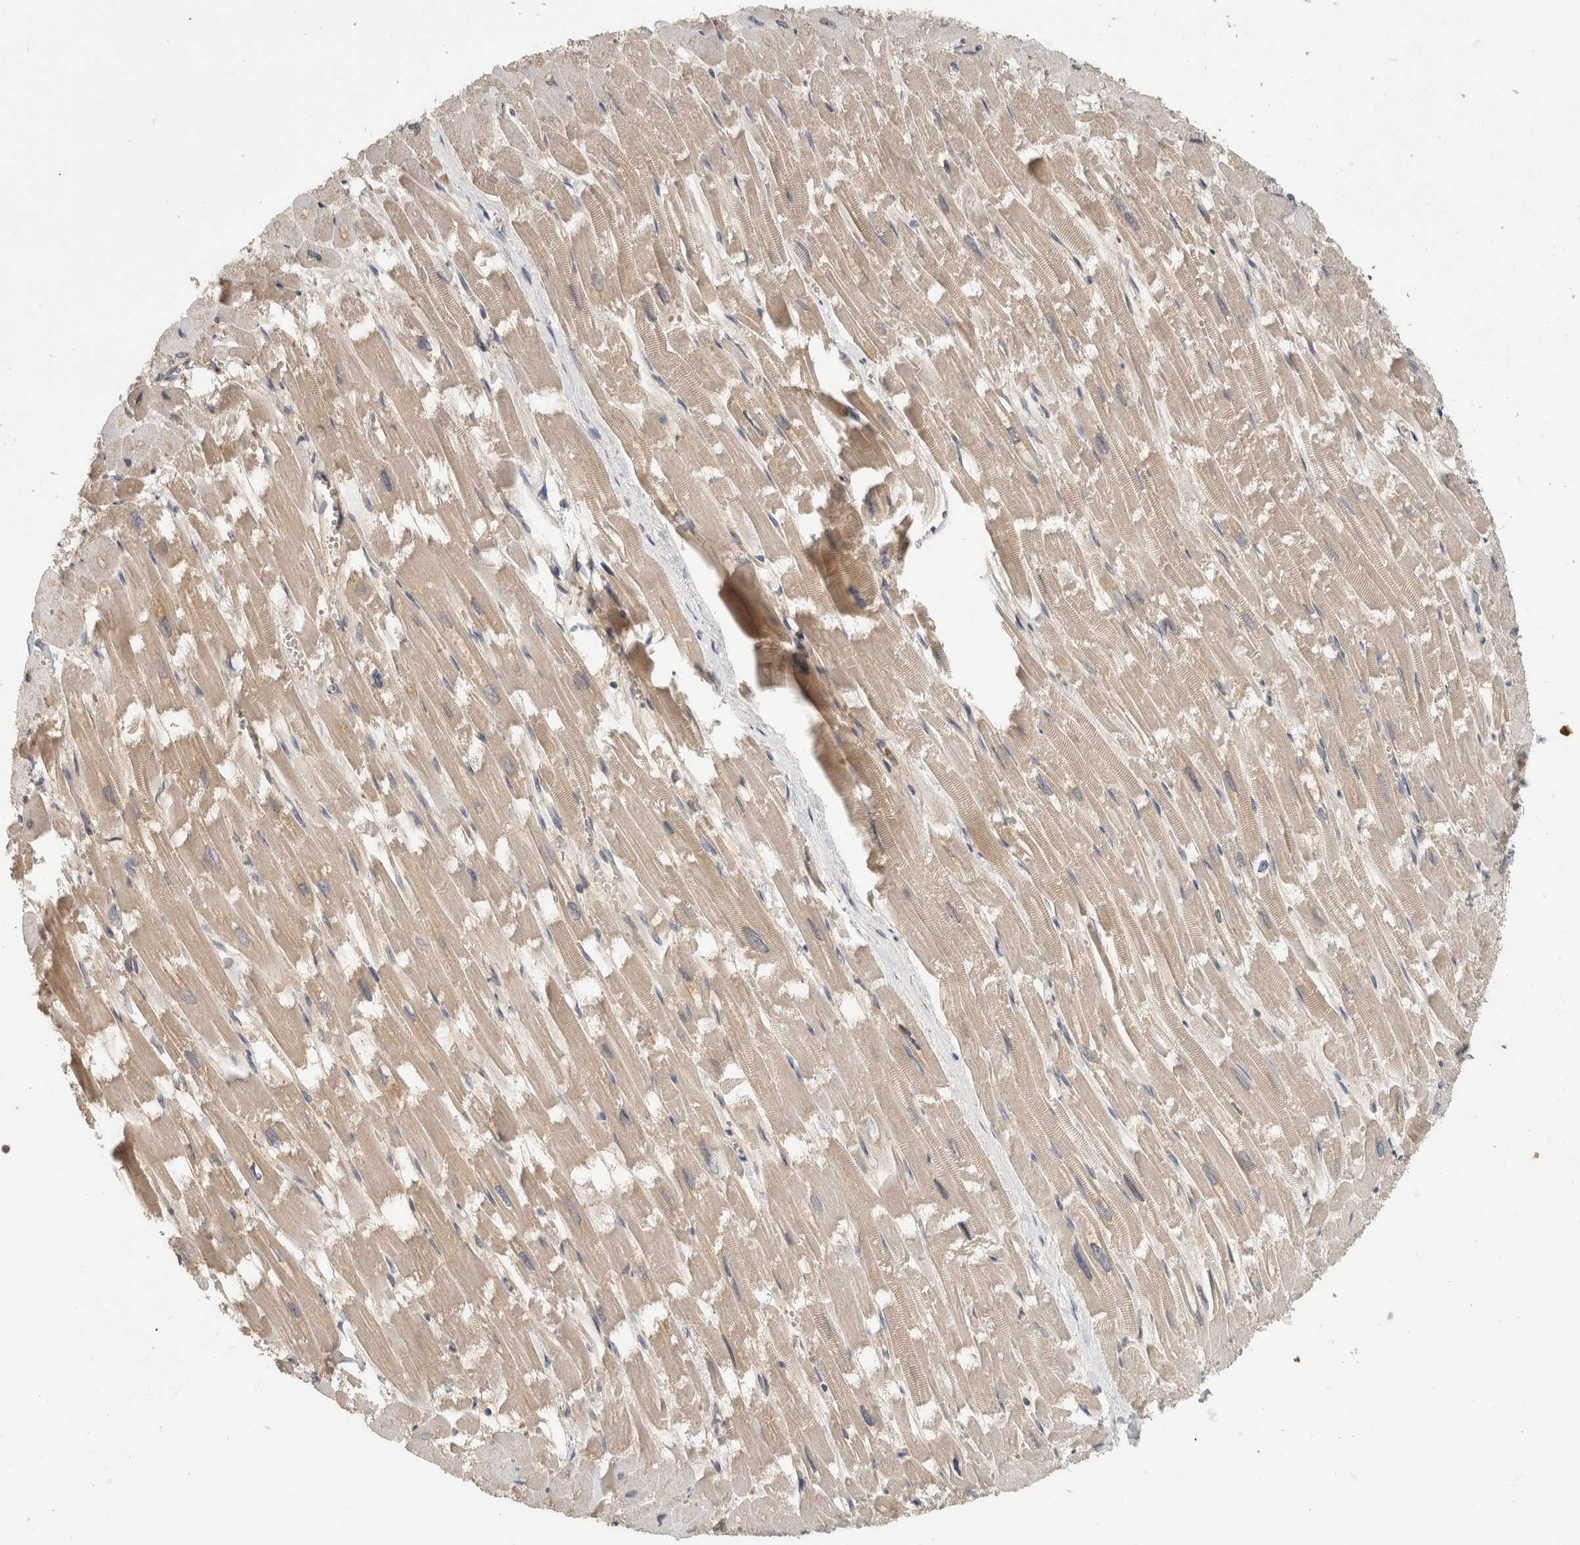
{"staining": {"intensity": "weak", "quantity": "25%-75%", "location": "cytoplasmic/membranous"}, "tissue": "heart muscle", "cell_type": "Cardiomyocytes", "image_type": "normal", "snomed": [{"axis": "morphology", "description": "Normal tissue, NOS"}, {"axis": "topography", "description": "Heart"}], "caption": "Brown immunohistochemical staining in unremarkable human heart muscle displays weak cytoplasmic/membranous expression in approximately 25%-75% of cardiomyocytes. Using DAB (brown) and hematoxylin (blue) stains, captured at high magnification using brightfield microscopy.", "gene": "PGM1", "patient": {"sex": "male", "age": 54}}